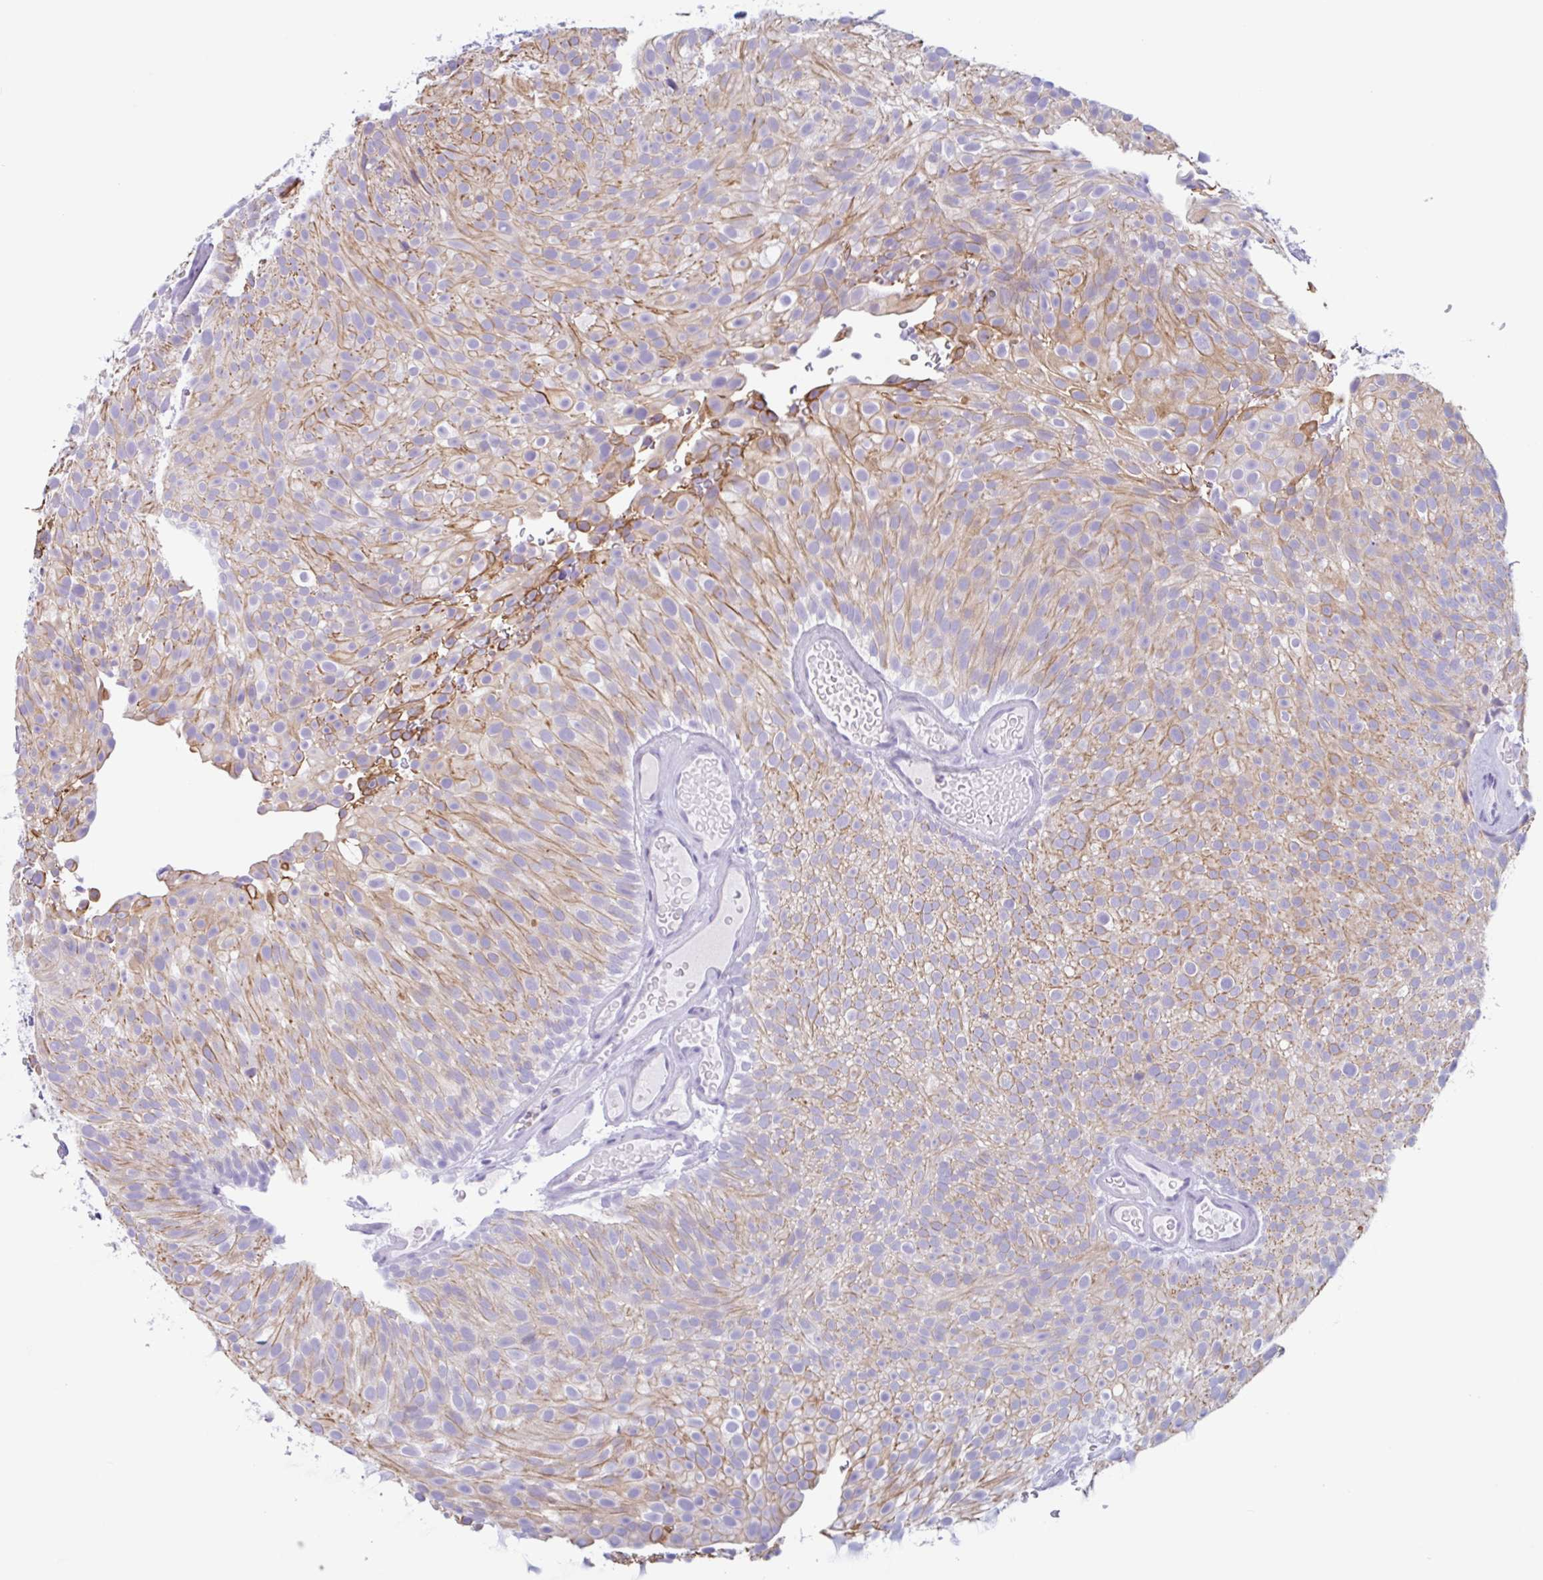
{"staining": {"intensity": "moderate", "quantity": ">75%", "location": "cytoplasmic/membranous"}, "tissue": "urothelial cancer", "cell_type": "Tumor cells", "image_type": "cancer", "snomed": [{"axis": "morphology", "description": "Urothelial carcinoma, Low grade"}, {"axis": "topography", "description": "Urinary bladder"}], "caption": "Tumor cells demonstrate moderate cytoplasmic/membranous positivity in about >75% of cells in urothelial cancer.", "gene": "DTWD2", "patient": {"sex": "male", "age": 78}}